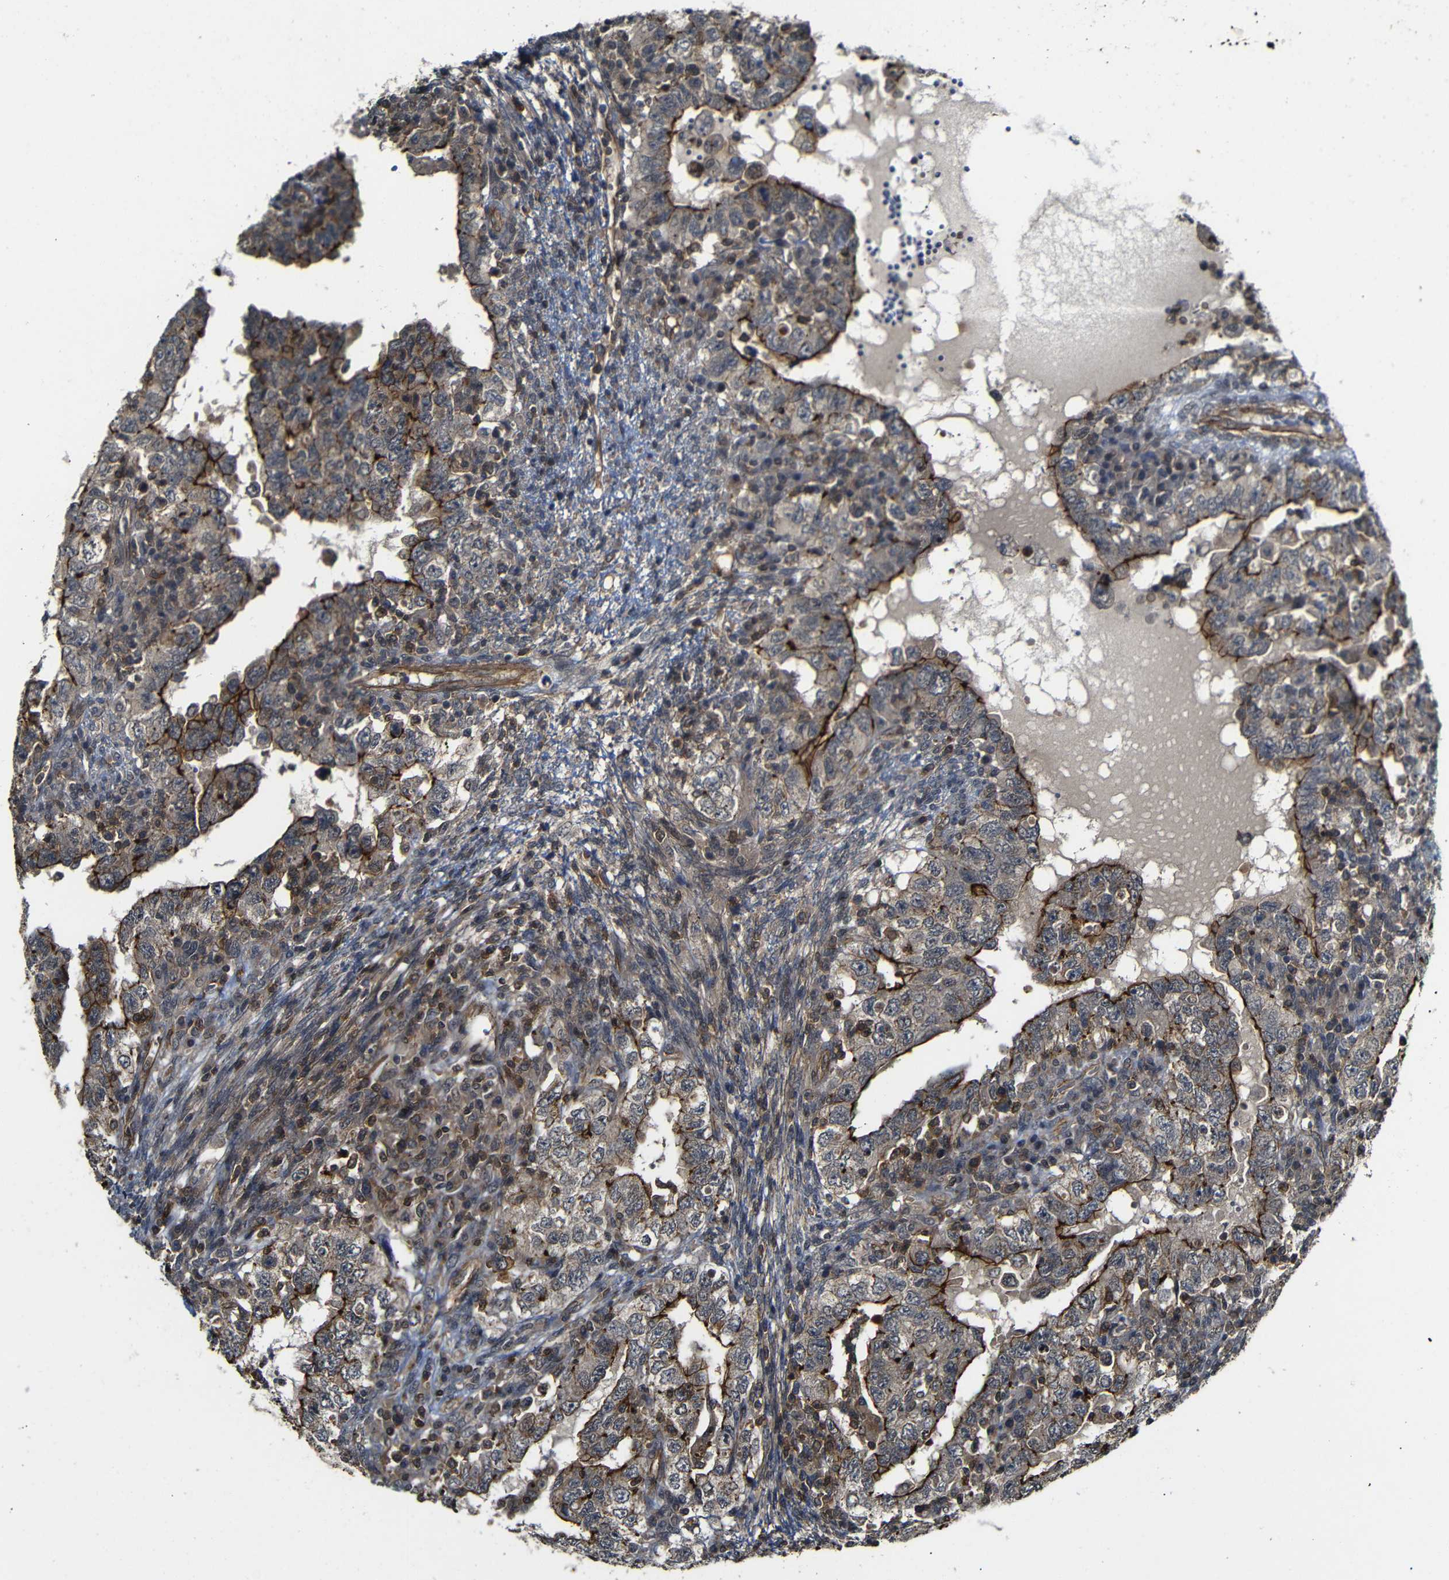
{"staining": {"intensity": "strong", "quantity": "25%-75%", "location": "cytoplasmic/membranous"}, "tissue": "testis cancer", "cell_type": "Tumor cells", "image_type": "cancer", "snomed": [{"axis": "morphology", "description": "Carcinoma, Embryonal, NOS"}, {"axis": "topography", "description": "Testis"}], "caption": "Immunohistochemistry (DAB (3,3'-diaminobenzidine)) staining of human embryonal carcinoma (testis) exhibits strong cytoplasmic/membranous protein staining in about 25%-75% of tumor cells. (brown staining indicates protein expression, while blue staining denotes nuclei).", "gene": "NANOS1", "patient": {"sex": "male", "age": 26}}